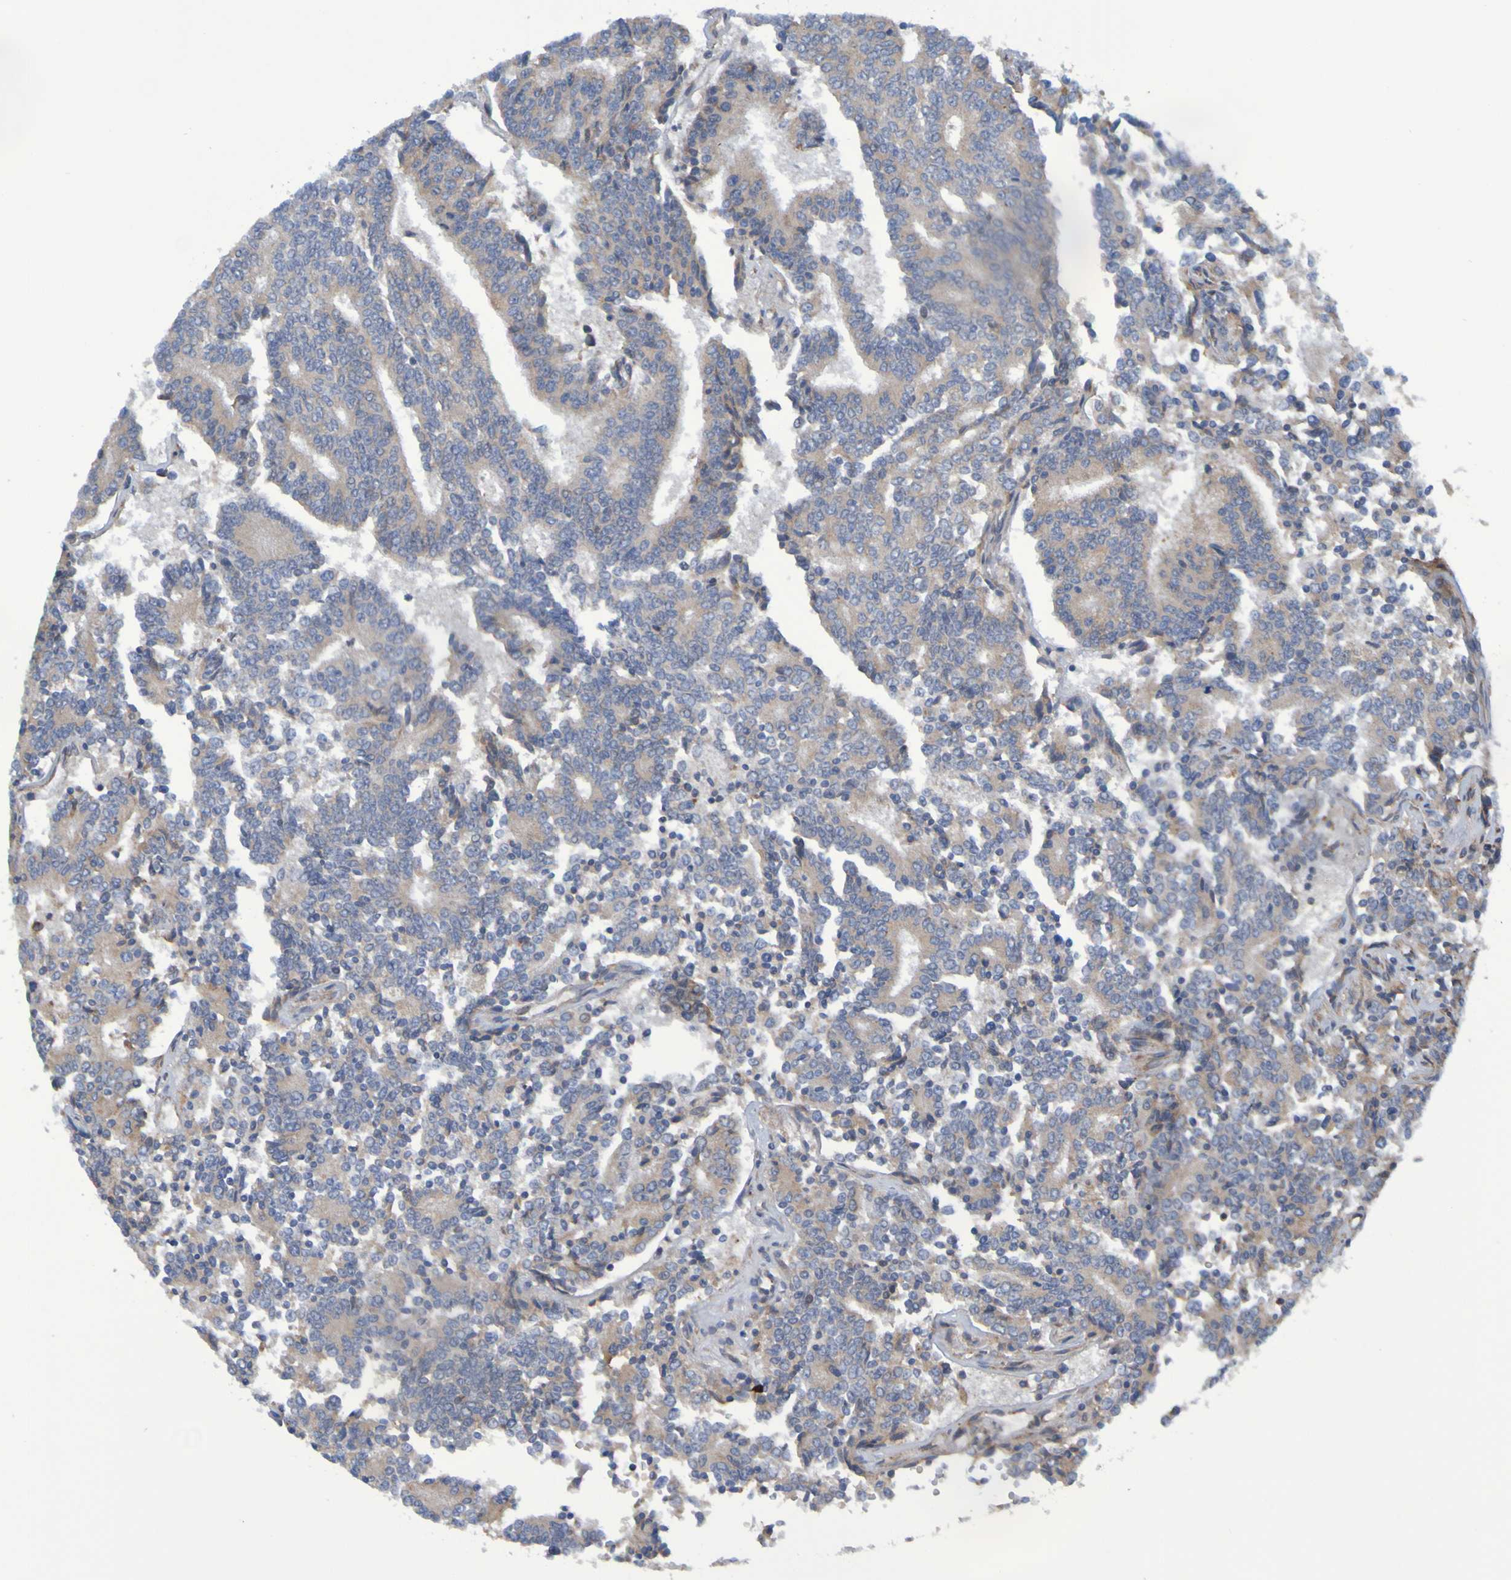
{"staining": {"intensity": "weak", "quantity": ">75%", "location": "cytoplasmic/membranous"}, "tissue": "prostate cancer", "cell_type": "Tumor cells", "image_type": "cancer", "snomed": [{"axis": "morphology", "description": "Normal tissue, NOS"}, {"axis": "morphology", "description": "Adenocarcinoma, High grade"}, {"axis": "topography", "description": "Prostate"}, {"axis": "topography", "description": "Seminal veicle"}], "caption": "Immunohistochemical staining of human prostate high-grade adenocarcinoma exhibits weak cytoplasmic/membranous protein positivity in approximately >75% of tumor cells.", "gene": "CLDN18", "patient": {"sex": "male", "age": 55}}